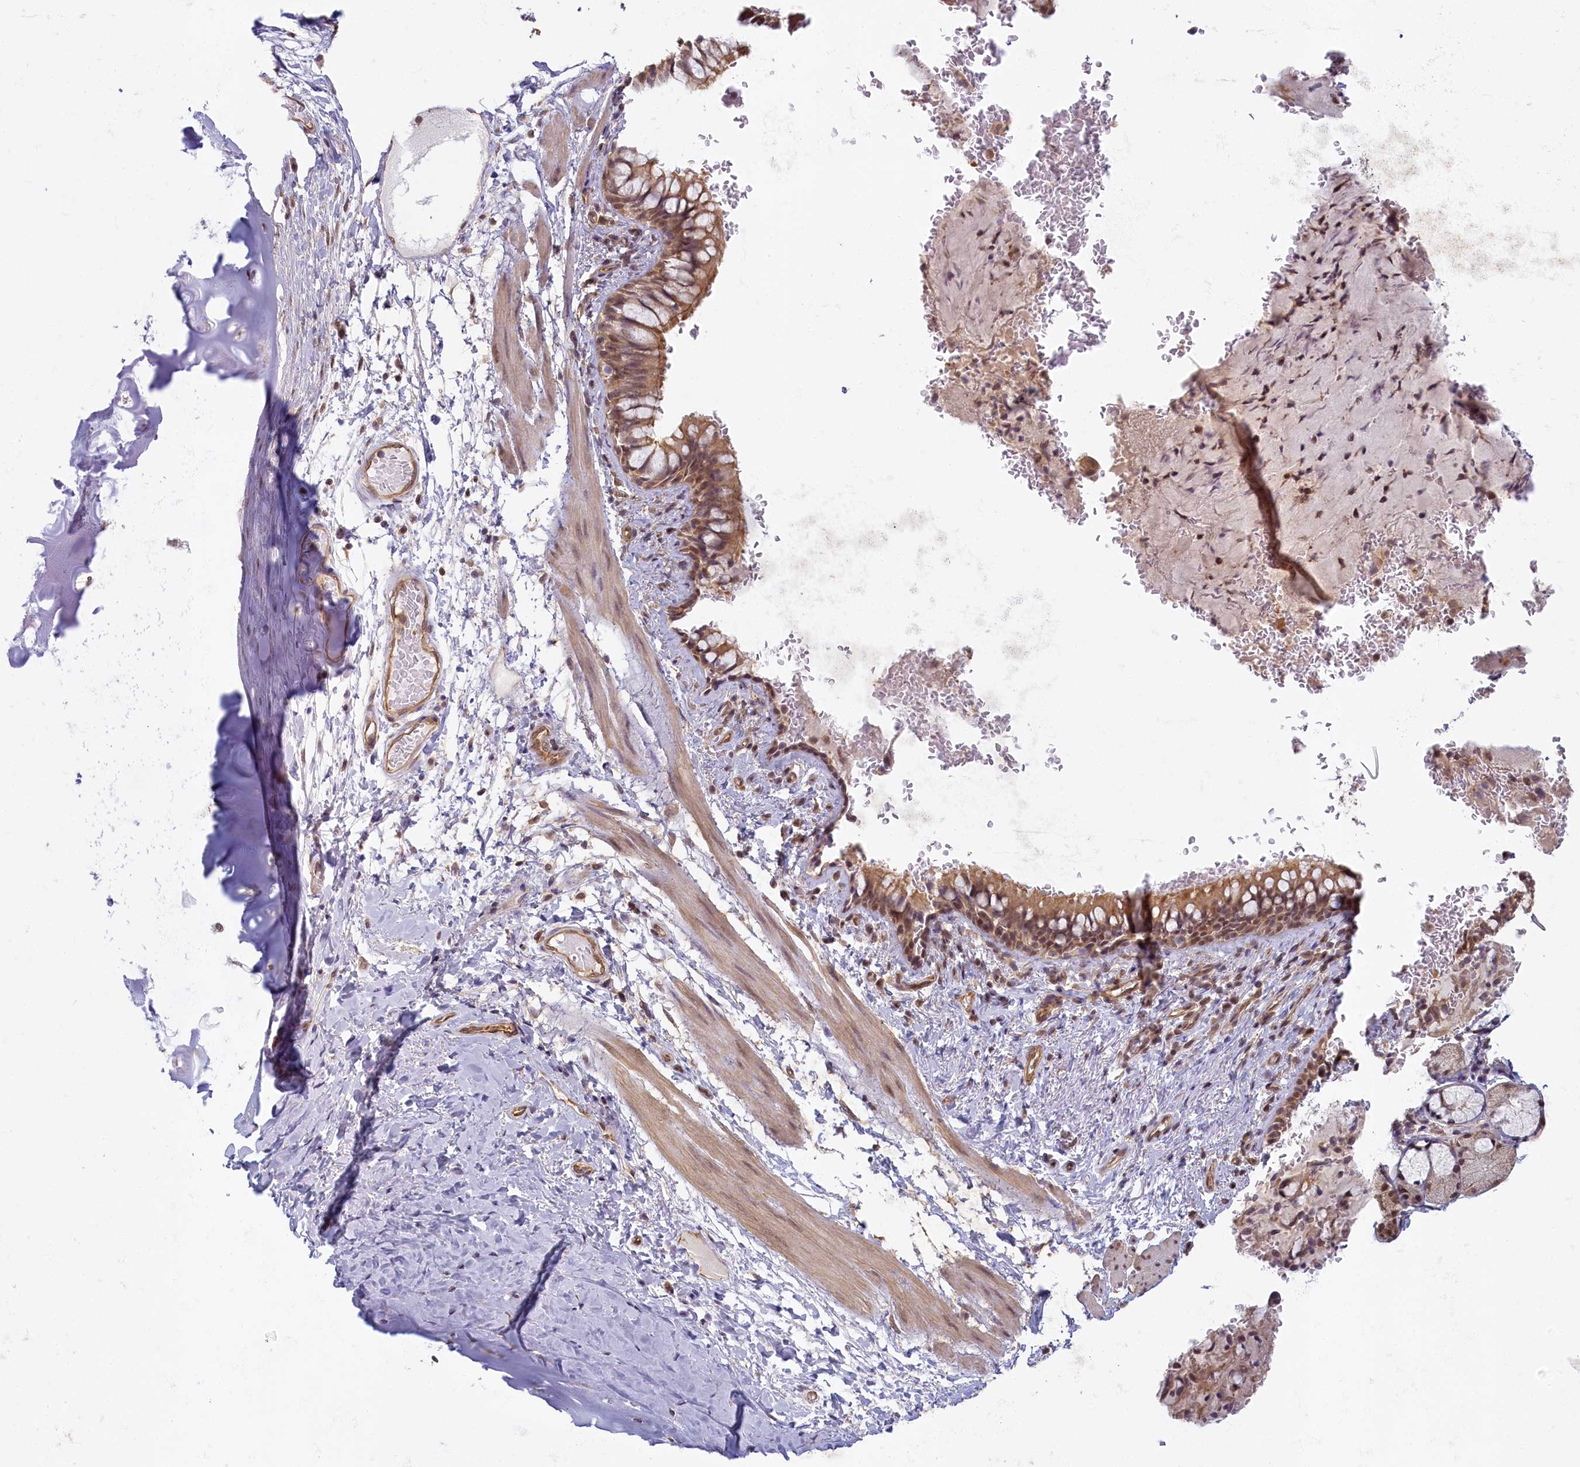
{"staining": {"intensity": "moderate", "quantity": ">75%", "location": "cytoplasmic/membranous,nuclear"}, "tissue": "bronchus", "cell_type": "Respiratory epithelial cells", "image_type": "normal", "snomed": [{"axis": "morphology", "description": "Normal tissue, NOS"}, {"axis": "topography", "description": "Cartilage tissue"}, {"axis": "topography", "description": "Bronchus"}], "caption": "A medium amount of moderate cytoplasmic/membranous,nuclear staining is present in approximately >75% of respiratory epithelial cells in unremarkable bronchus. Nuclei are stained in blue.", "gene": "C19orf44", "patient": {"sex": "female", "age": 36}}